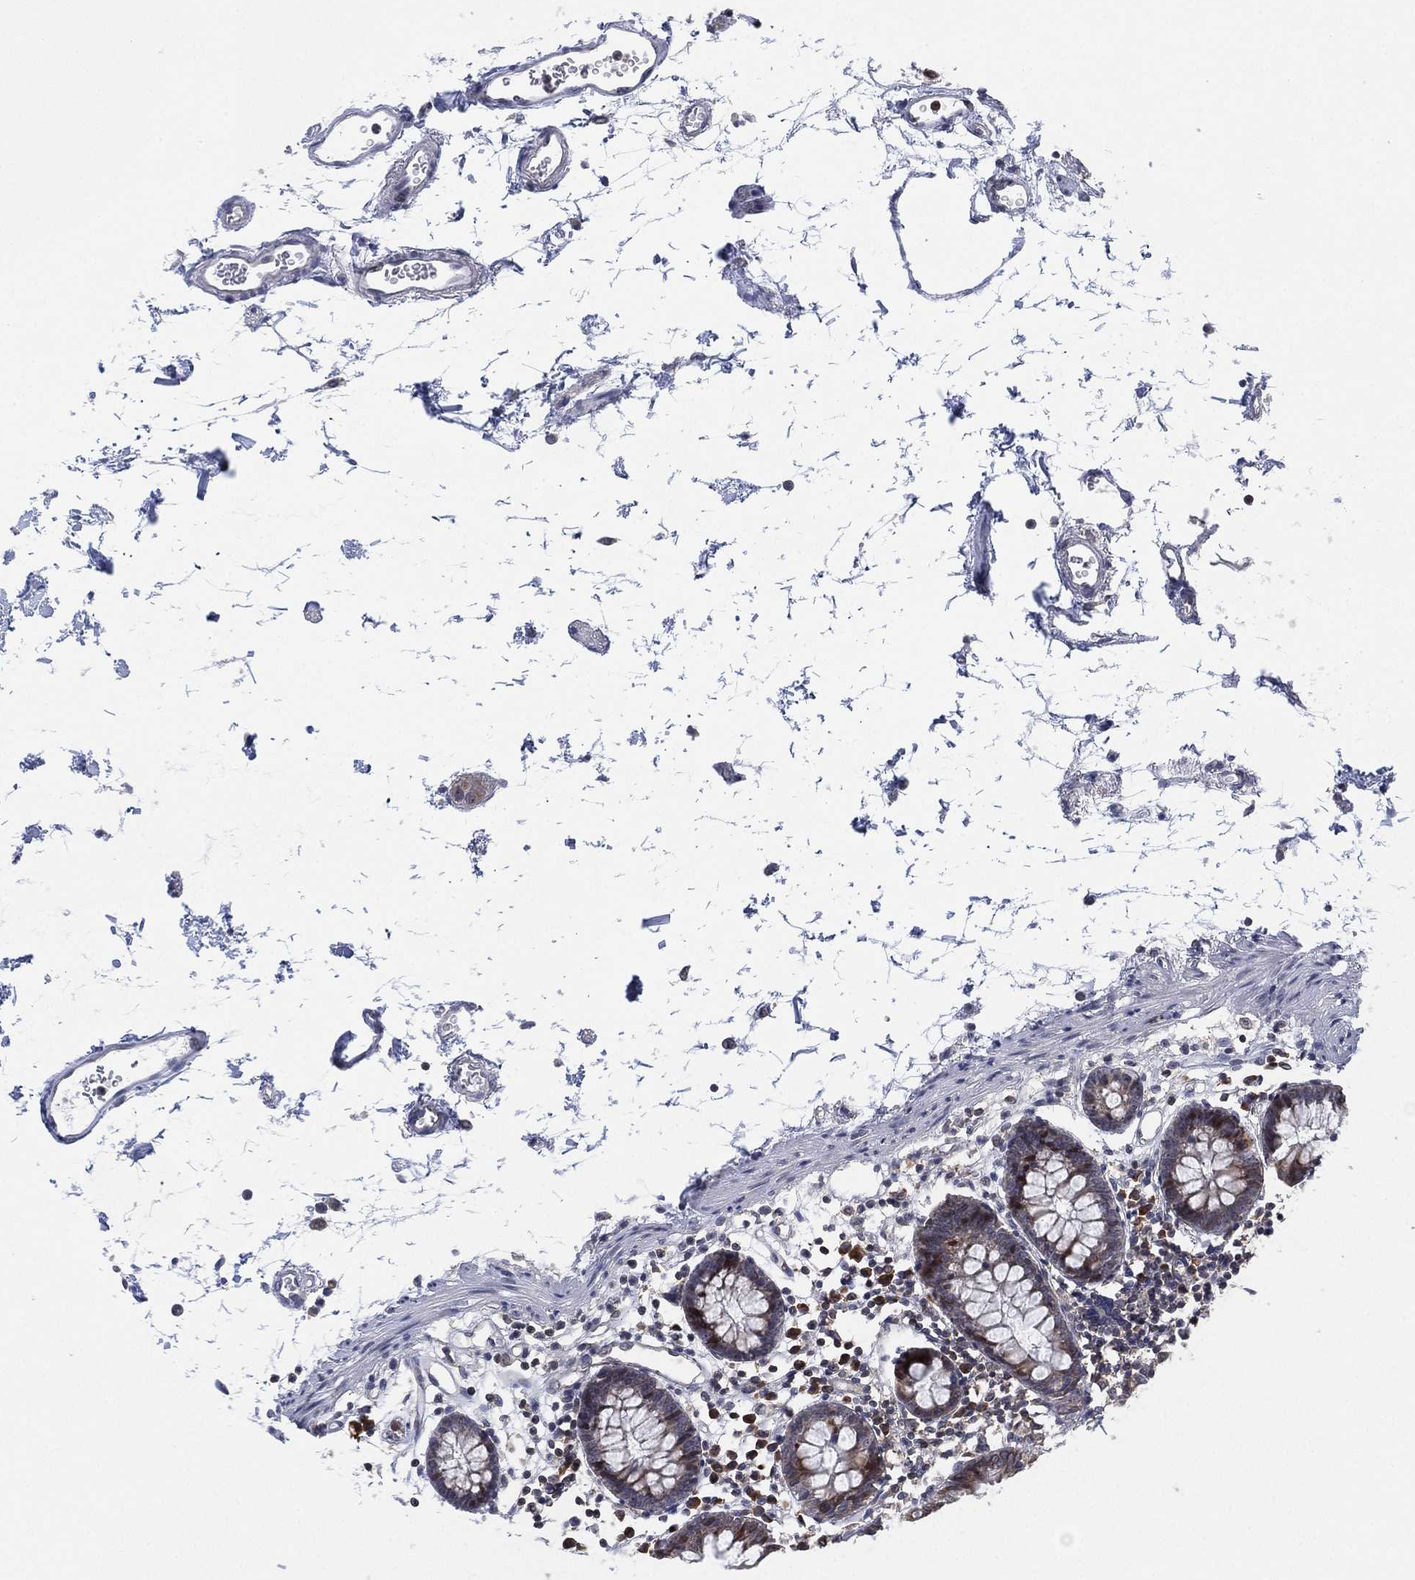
{"staining": {"intensity": "negative", "quantity": "none", "location": "none"}, "tissue": "colon", "cell_type": "Endothelial cells", "image_type": "normal", "snomed": [{"axis": "morphology", "description": "Normal tissue, NOS"}, {"axis": "topography", "description": "Colon"}], "caption": "This photomicrograph is of normal colon stained with immunohistochemistry to label a protein in brown with the nuclei are counter-stained blue. There is no positivity in endothelial cells. (DAB IHC visualized using brightfield microscopy, high magnification).", "gene": "TMCO1", "patient": {"sex": "female", "age": 84}}